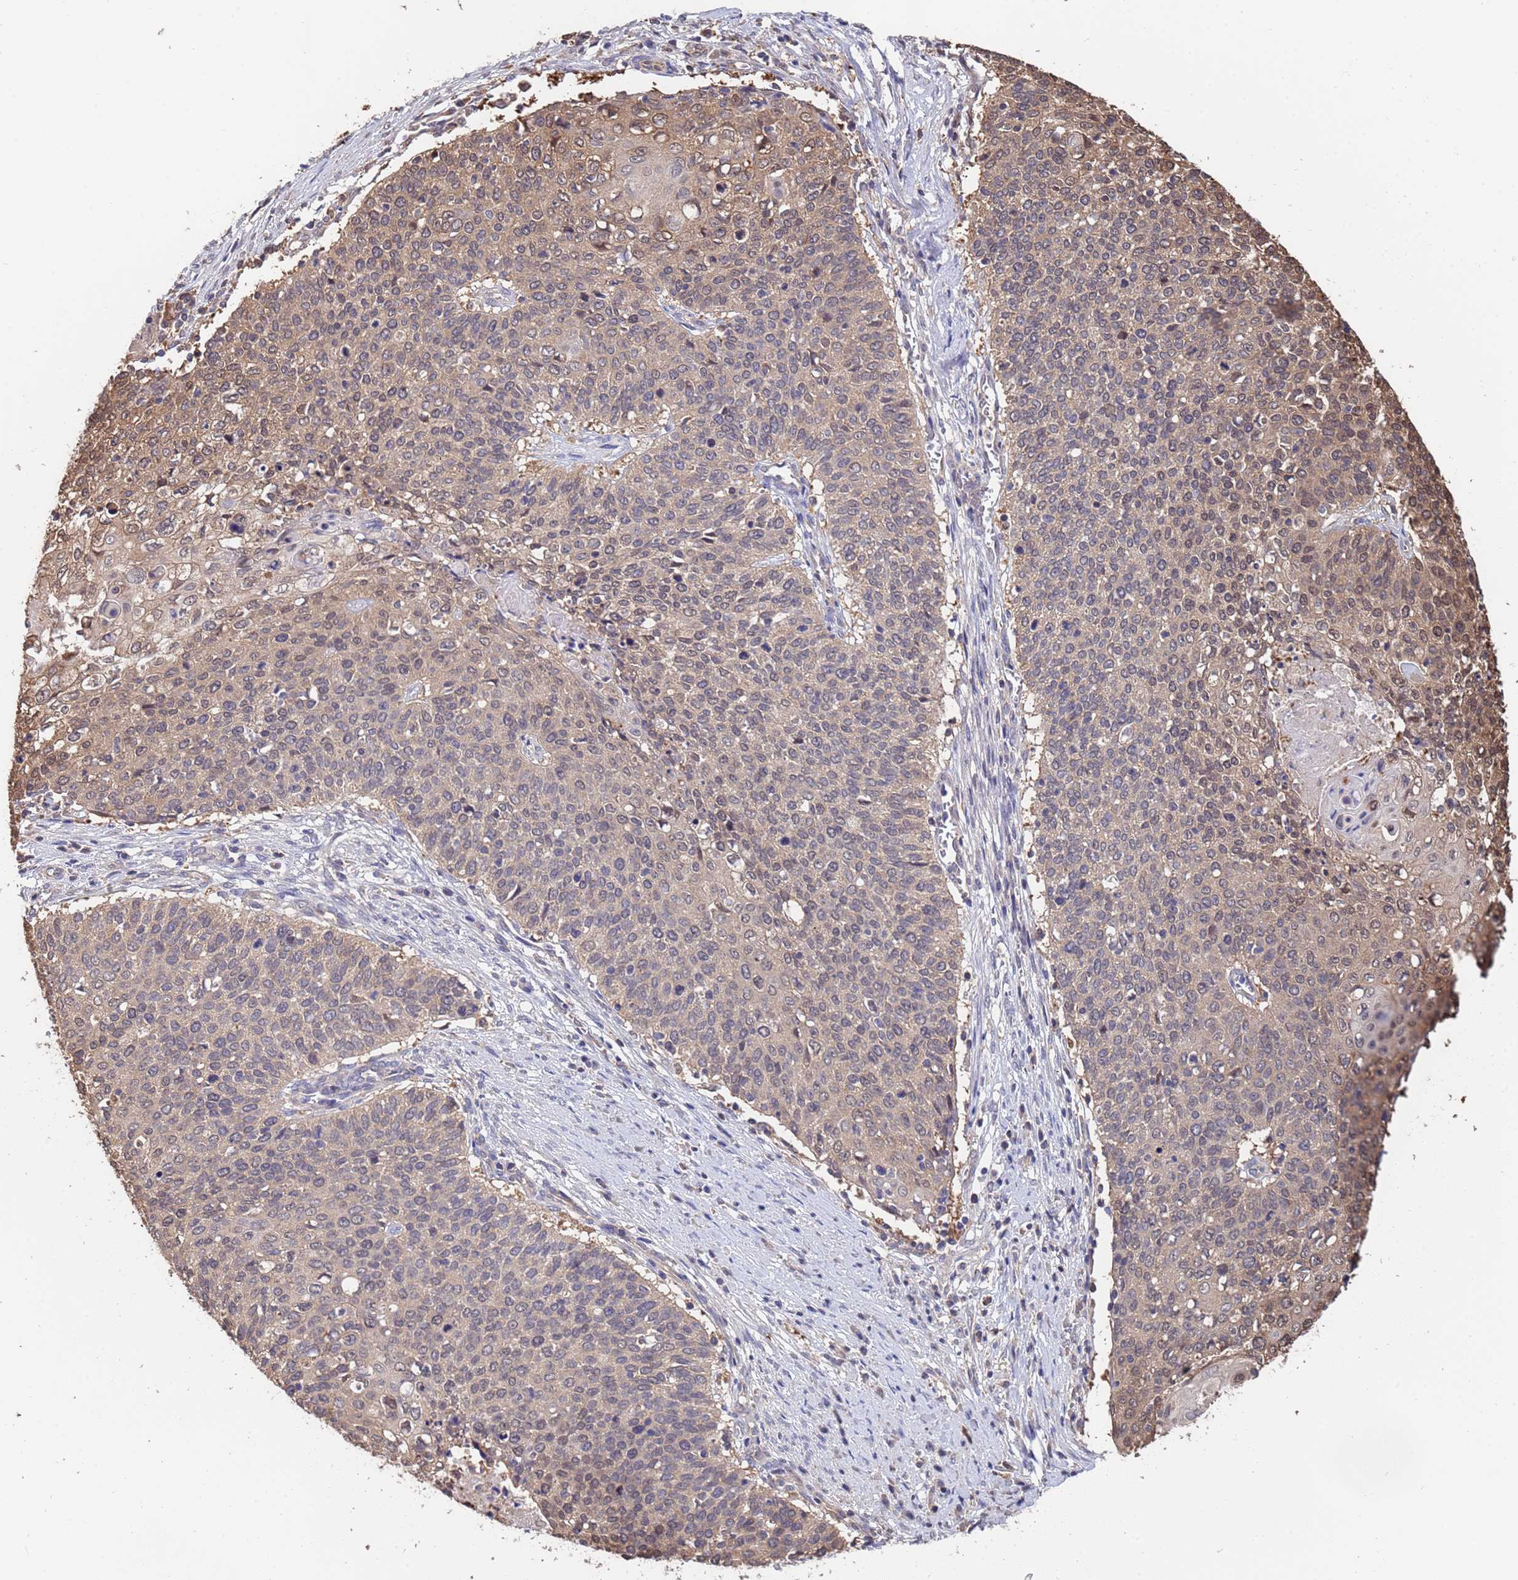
{"staining": {"intensity": "weak", "quantity": ">75%", "location": "cytoplasmic/membranous"}, "tissue": "cervical cancer", "cell_type": "Tumor cells", "image_type": "cancer", "snomed": [{"axis": "morphology", "description": "Squamous cell carcinoma, NOS"}, {"axis": "topography", "description": "Cervix"}], "caption": "Squamous cell carcinoma (cervical) tissue demonstrates weak cytoplasmic/membranous positivity in about >75% of tumor cells, visualized by immunohistochemistry. Nuclei are stained in blue.", "gene": "FAM25A", "patient": {"sex": "female", "age": 39}}